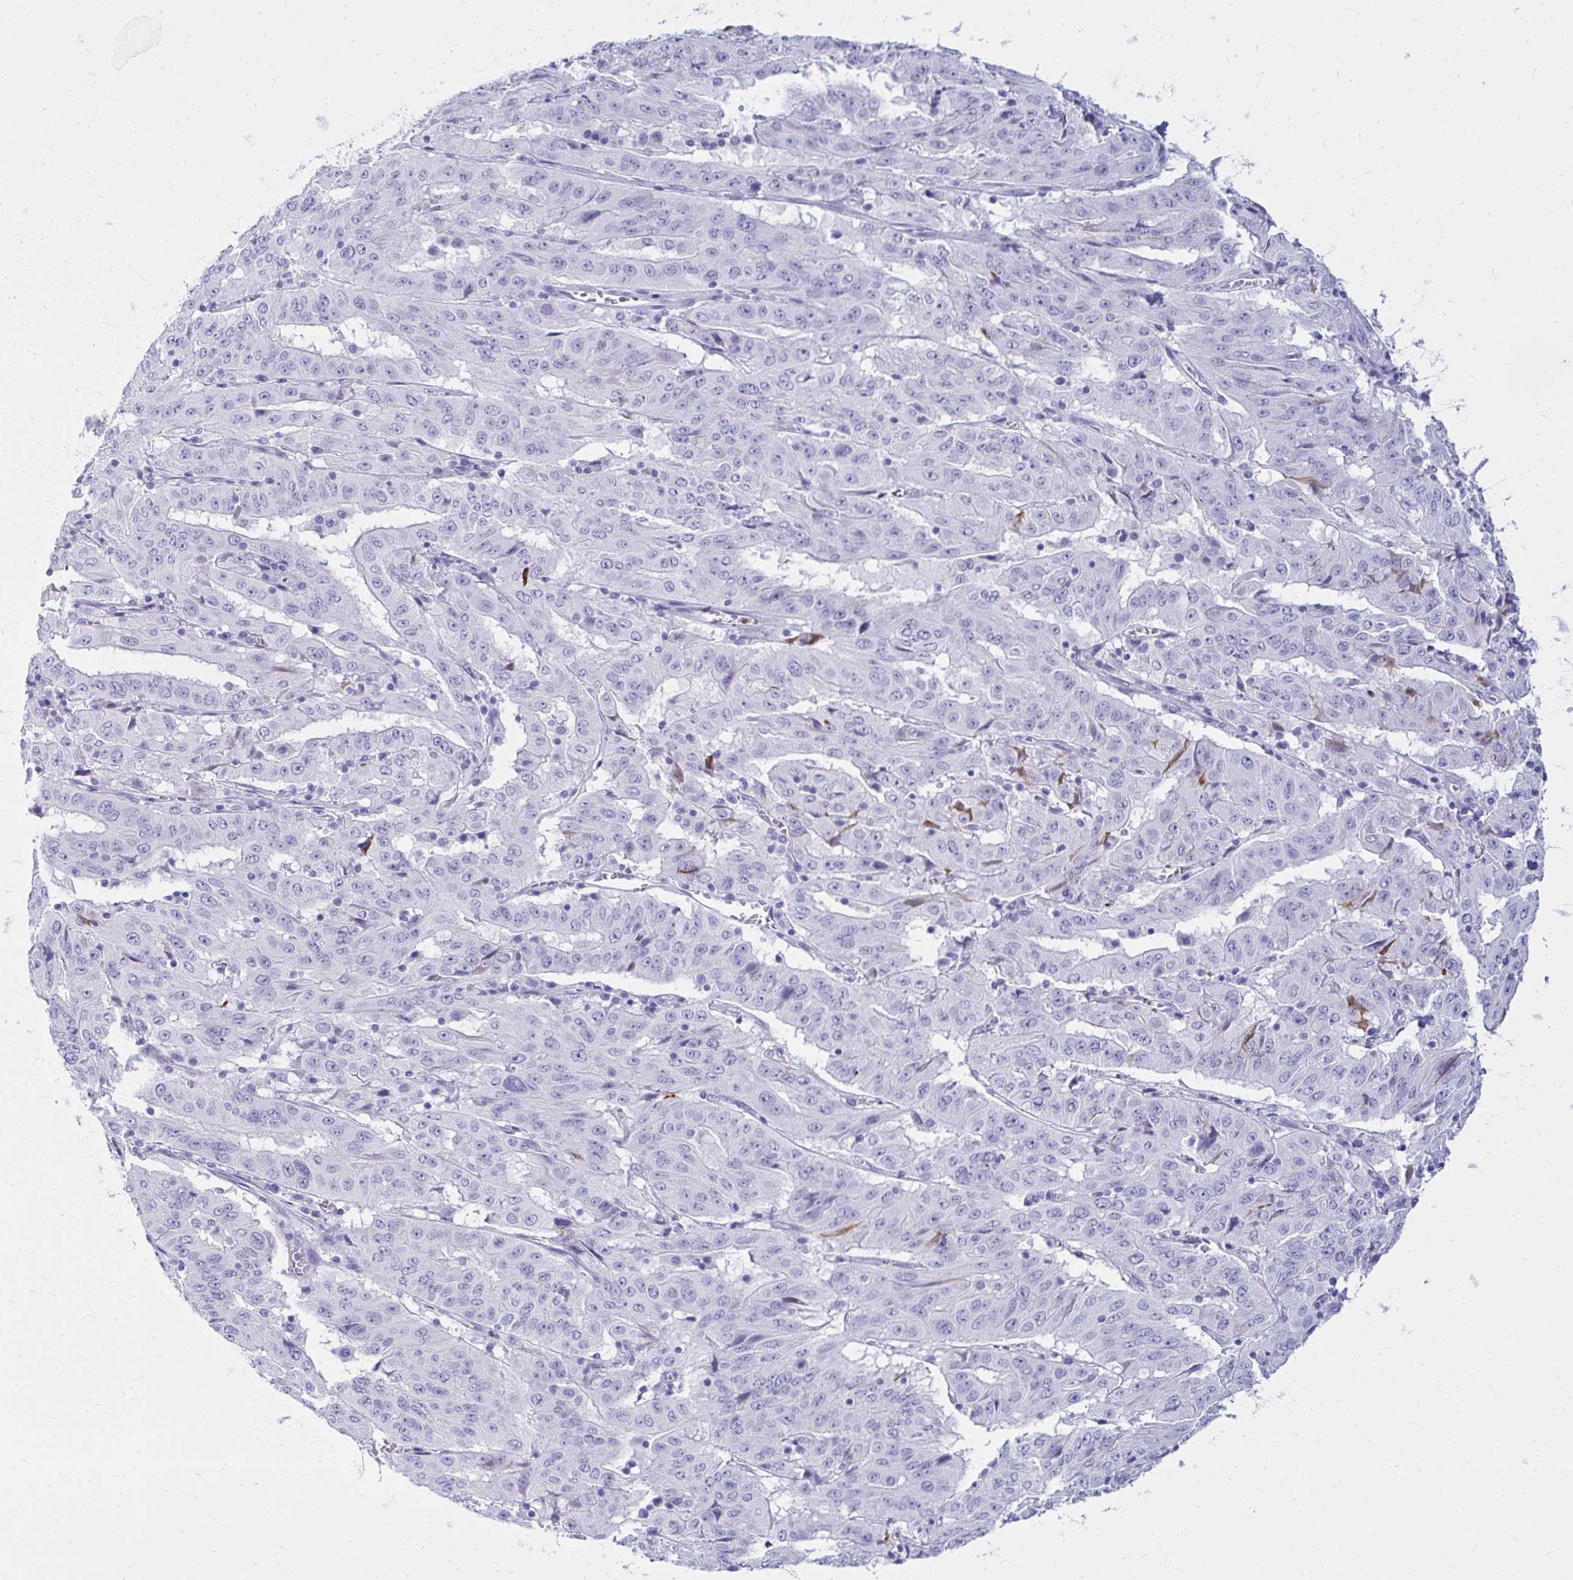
{"staining": {"intensity": "negative", "quantity": "none", "location": "none"}, "tissue": "pancreatic cancer", "cell_type": "Tumor cells", "image_type": "cancer", "snomed": [{"axis": "morphology", "description": "Adenocarcinoma, NOS"}, {"axis": "topography", "description": "Pancreas"}], "caption": "Tumor cells are negative for protein expression in human pancreatic cancer (adenocarcinoma). (DAB (3,3'-diaminobenzidine) immunohistochemistry (IHC) visualized using brightfield microscopy, high magnification).", "gene": "NANOGNB", "patient": {"sex": "male", "age": 63}}